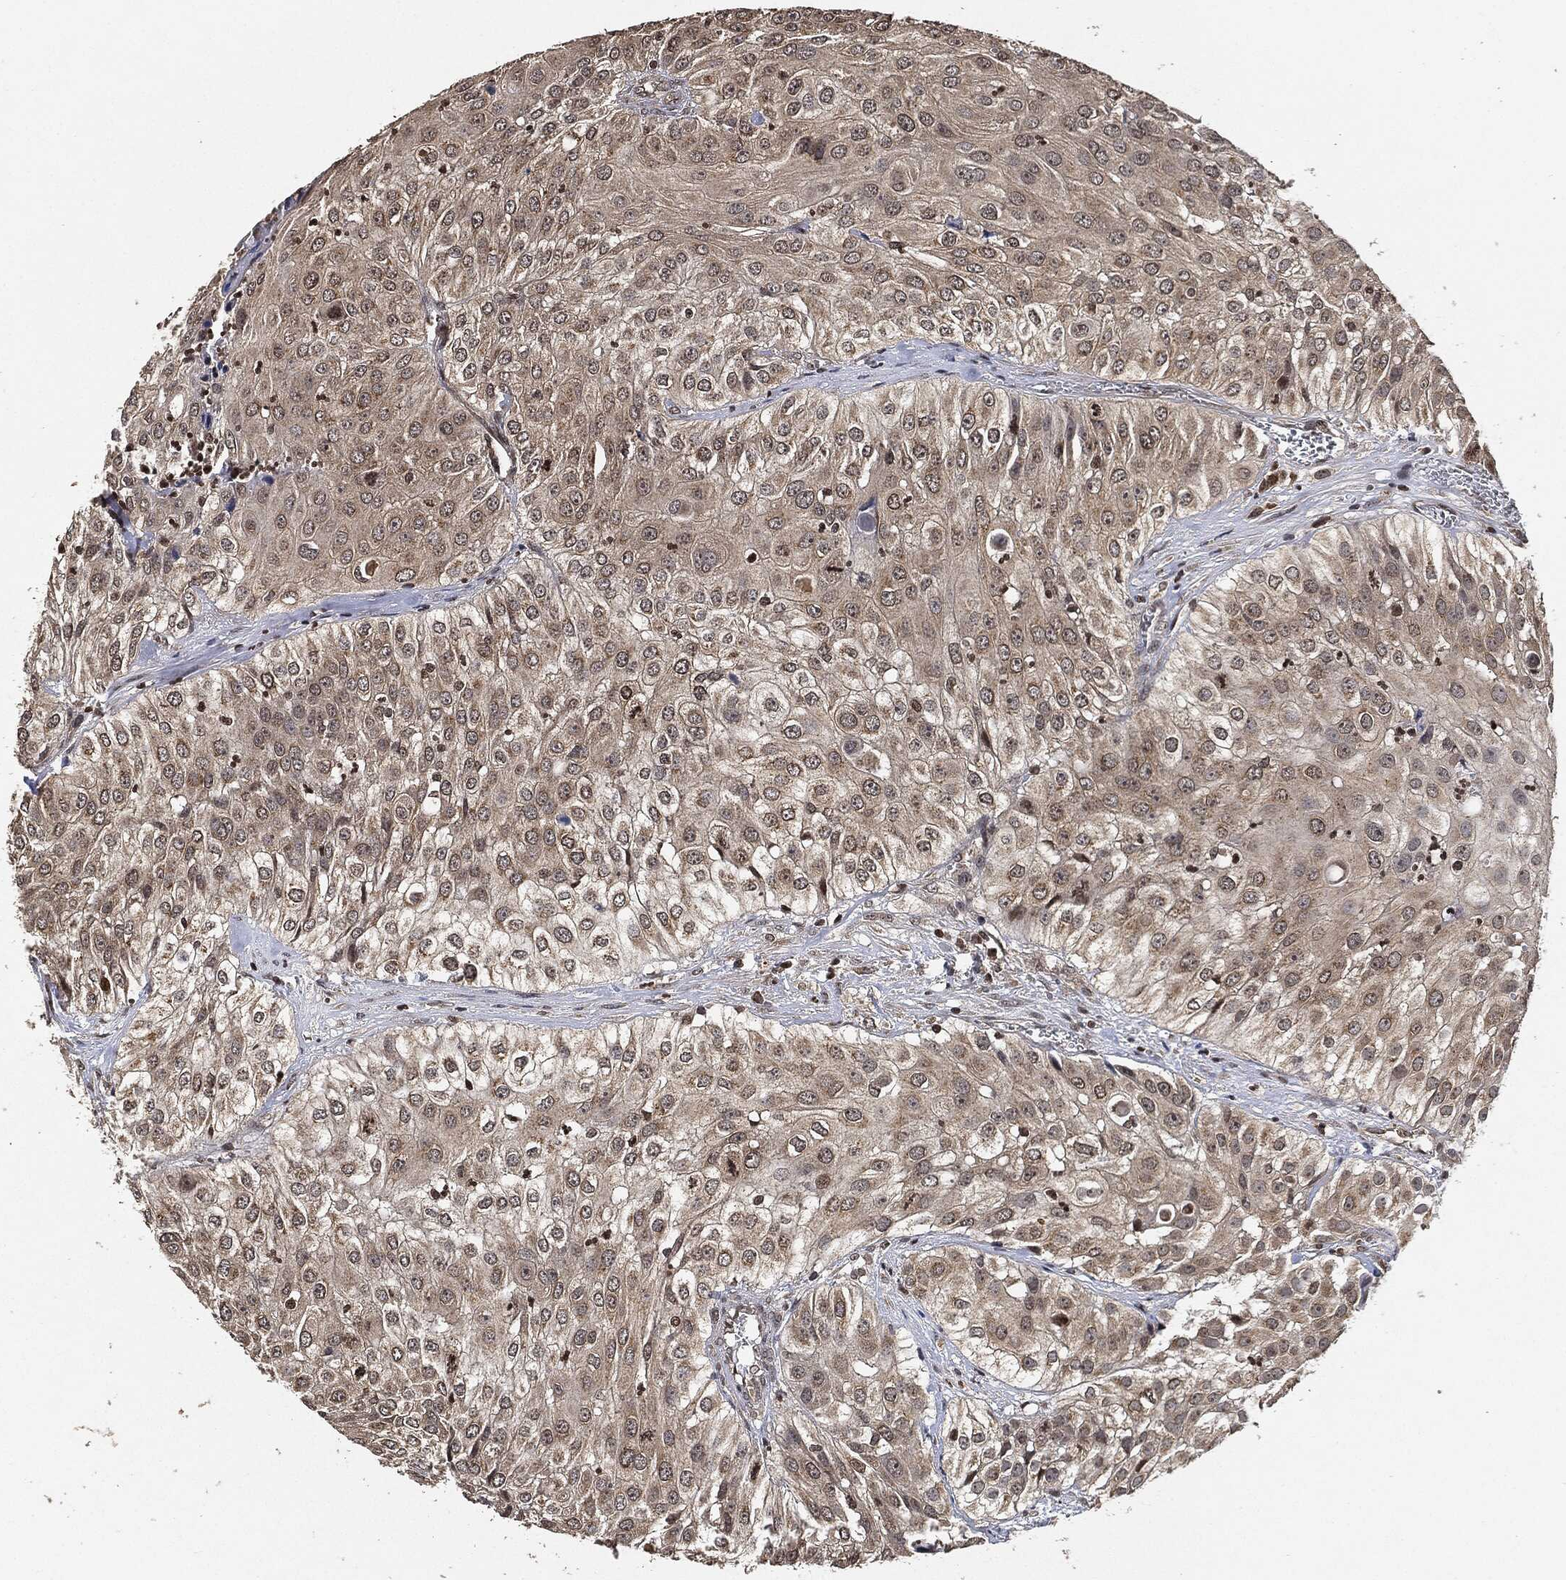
{"staining": {"intensity": "negative", "quantity": "none", "location": "none"}, "tissue": "urothelial cancer", "cell_type": "Tumor cells", "image_type": "cancer", "snomed": [{"axis": "morphology", "description": "Urothelial carcinoma, High grade"}, {"axis": "topography", "description": "Urinary bladder"}], "caption": "The photomicrograph reveals no significant expression in tumor cells of urothelial carcinoma (high-grade).", "gene": "PDK1", "patient": {"sex": "female", "age": 79}}